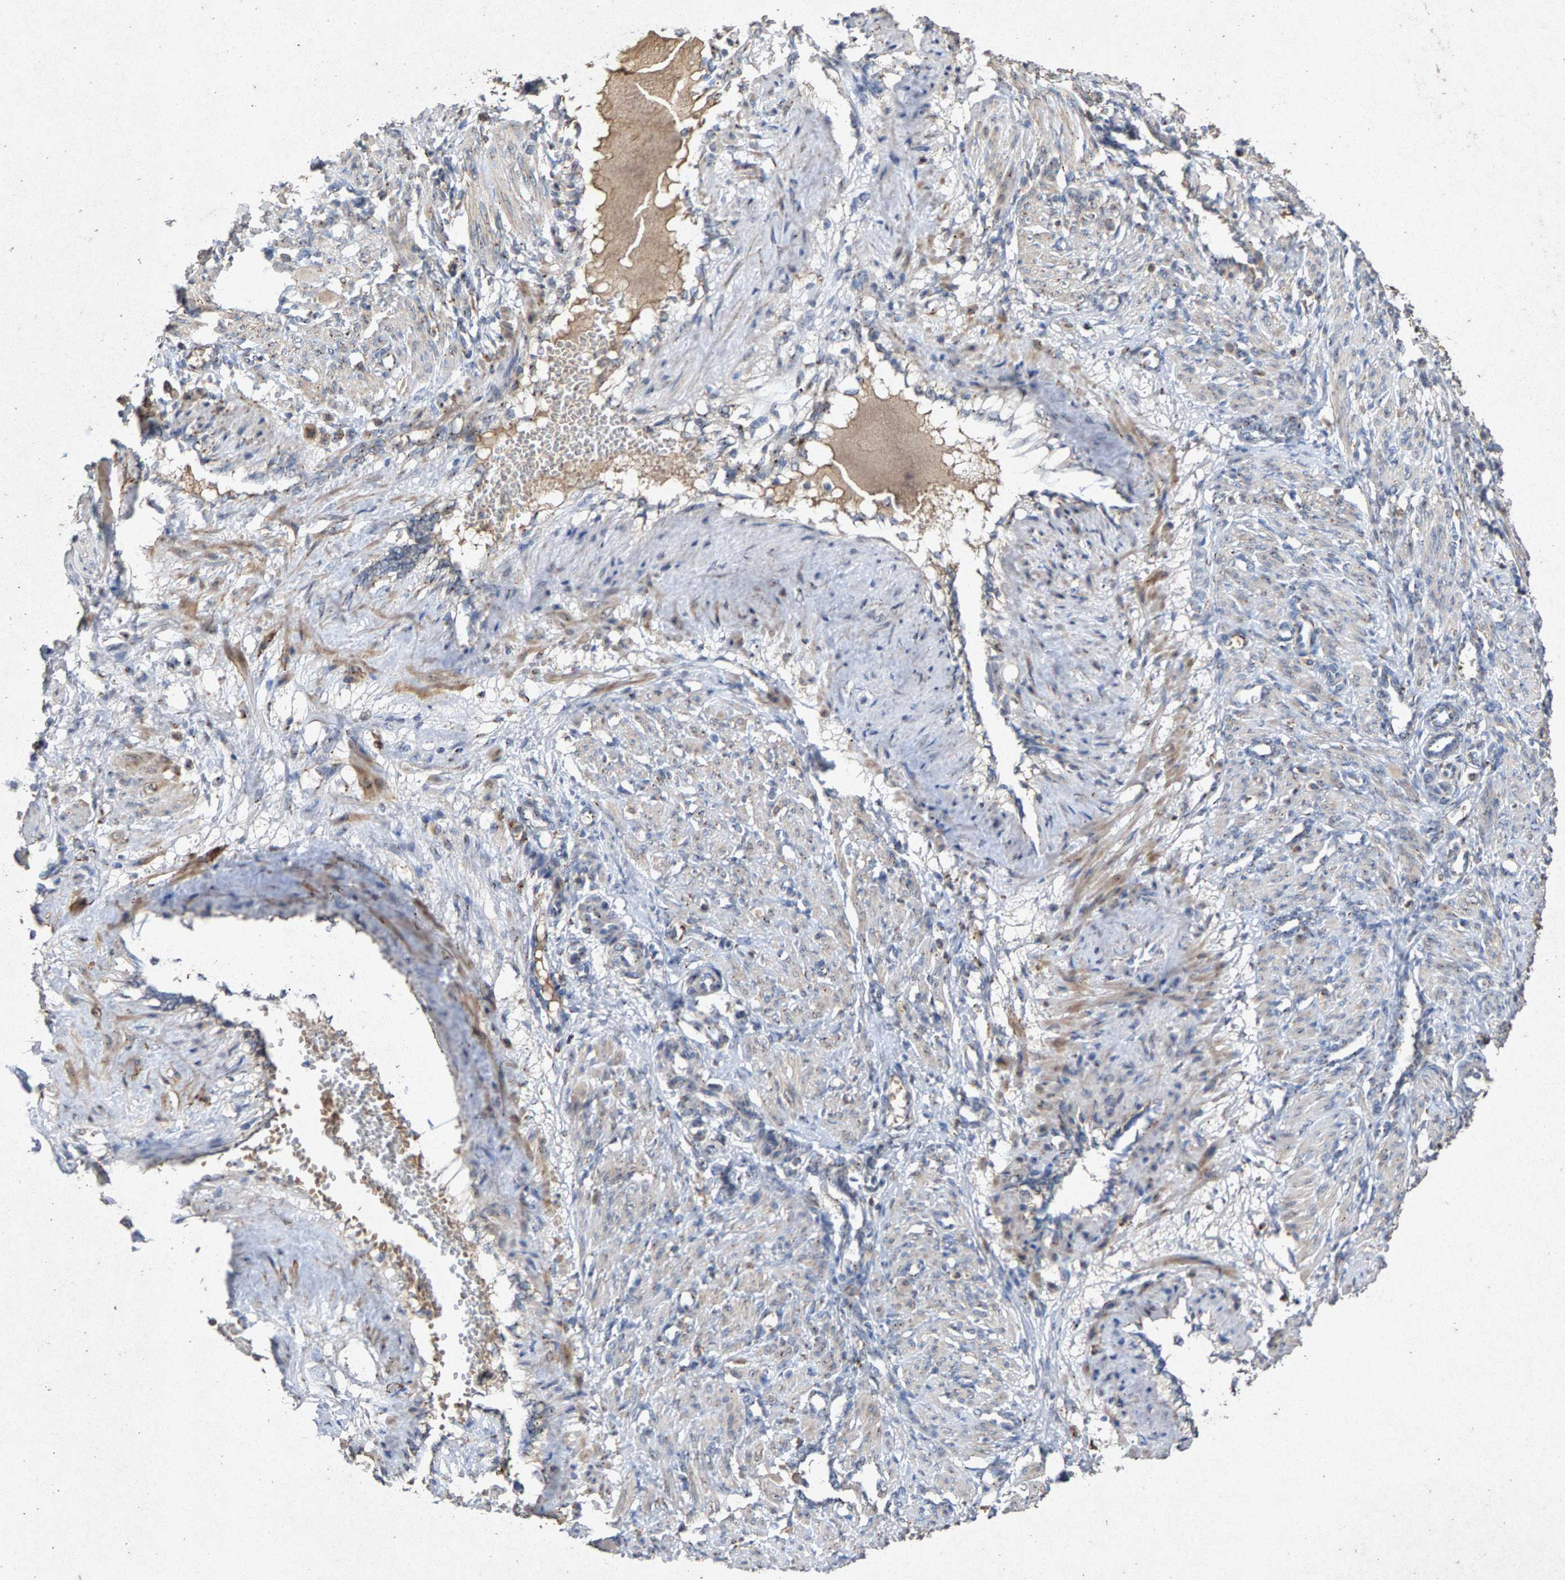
{"staining": {"intensity": "moderate", "quantity": "<25%", "location": "cytoplasmic/membranous"}, "tissue": "smooth muscle", "cell_type": "Smooth muscle cells", "image_type": "normal", "snomed": [{"axis": "morphology", "description": "Normal tissue, NOS"}, {"axis": "topography", "description": "Endometrium"}], "caption": "Smooth muscle stained with IHC reveals moderate cytoplasmic/membranous staining in about <25% of smooth muscle cells.", "gene": "MAN2A1", "patient": {"sex": "female", "age": 33}}